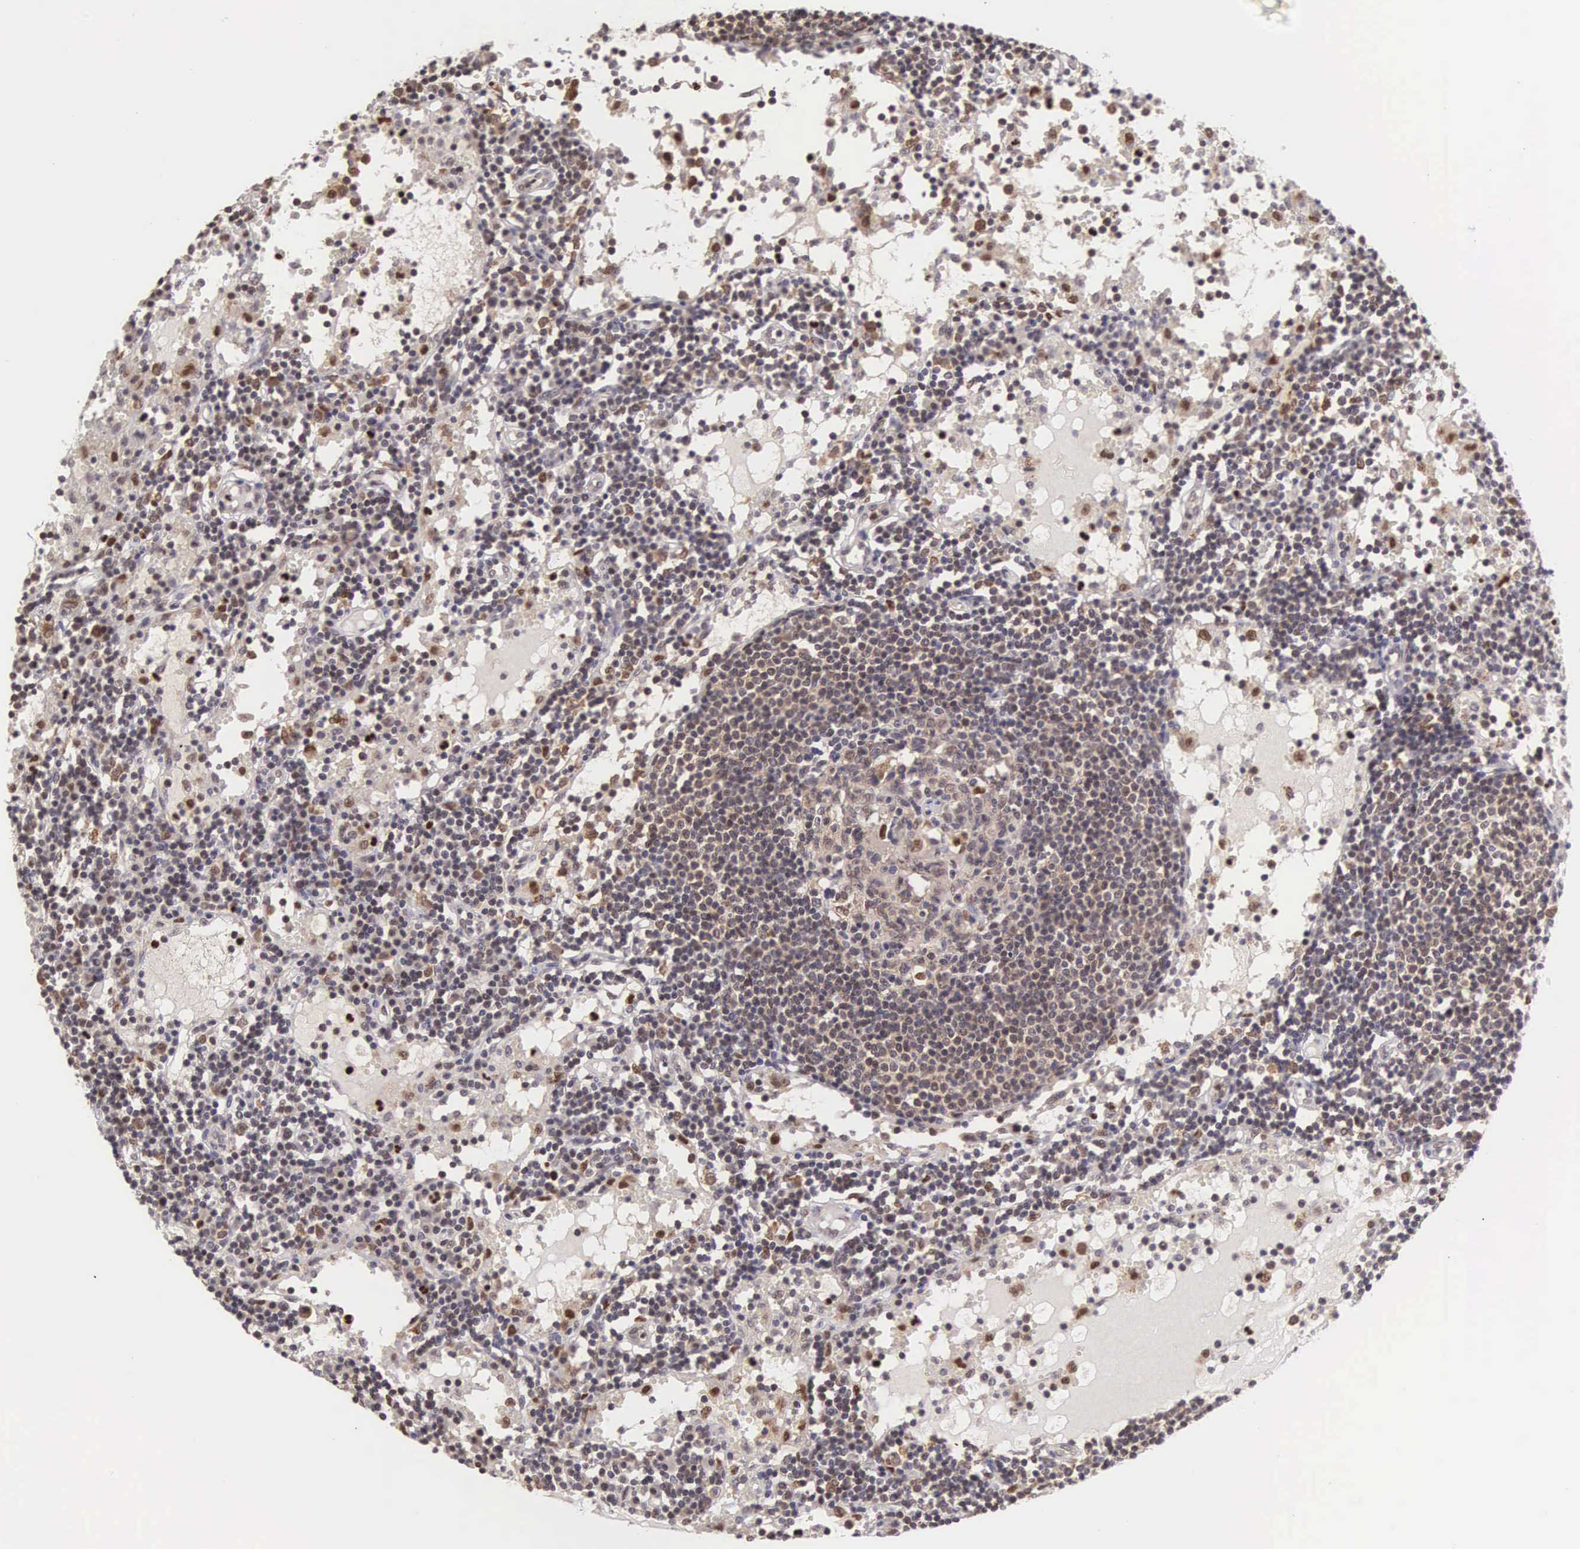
{"staining": {"intensity": "weak", "quantity": "<25%", "location": "nuclear"}, "tissue": "lymph node", "cell_type": "Germinal center cells", "image_type": "normal", "snomed": [{"axis": "morphology", "description": "Normal tissue, NOS"}, {"axis": "topography", "description": "Lymph node"}], "caption": "An image of human lymph node is negative for staining in germinal center cells. Nuclei are stained in blue.", "gene": "GRK3", "patient": {"sex": "female", "age": 55}}